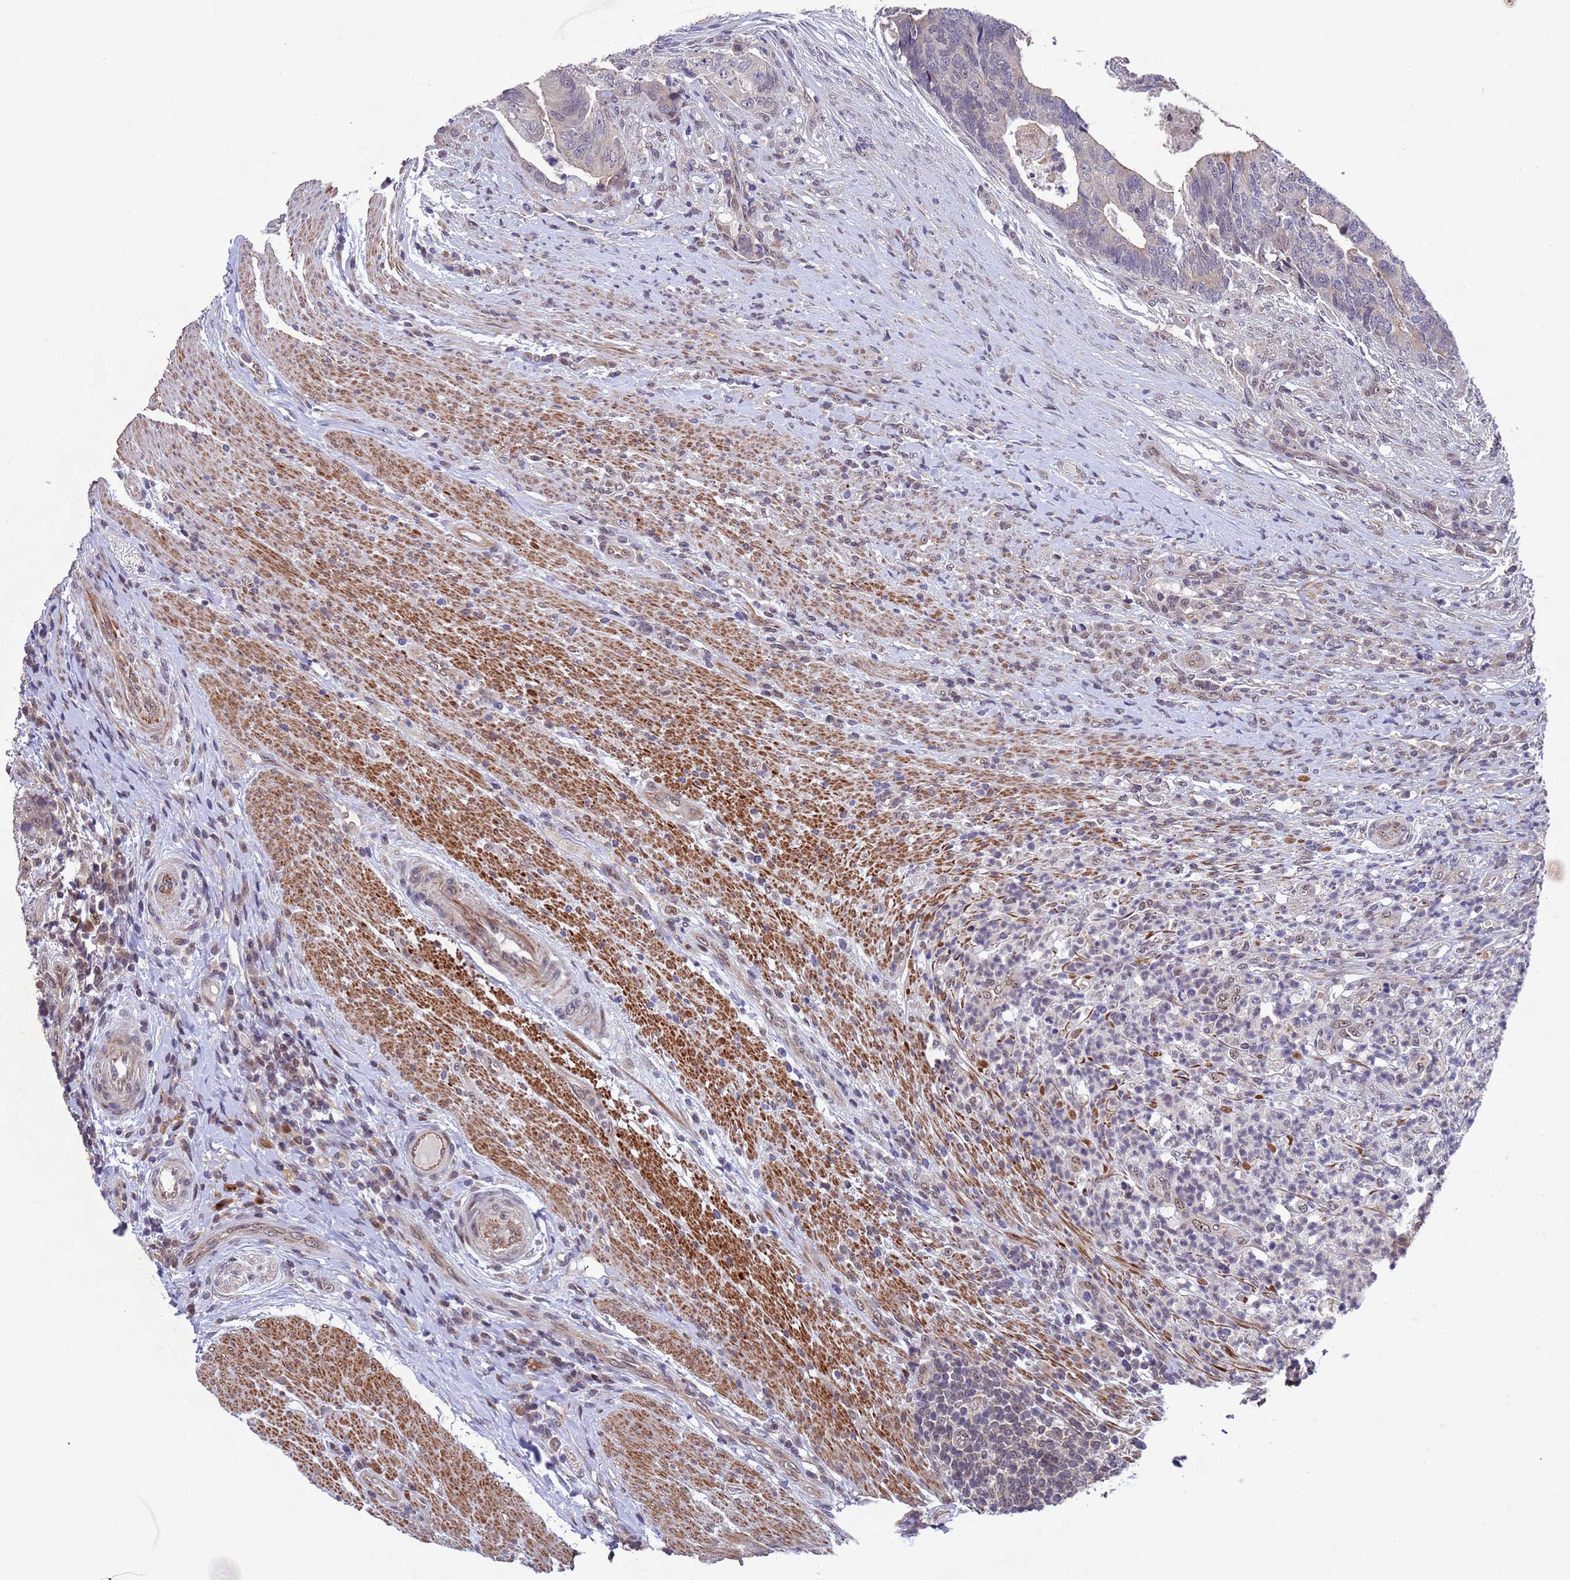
{"staining": {"intensity": "weak", "quantity": "<25%", "location": "cytoplasmic/membranous"}, "tissue": "colorectal cancer", "cell_type": "Tumor cells", "image_type": "cancer", "snomed": [{"axis": "morphology", "description": "Adenocarcinoma, NOS"}, {"axis": "topography", "description": "Colon"}], "caption": "There is no significant staining in tumor cells of colorectal cancer (adenocarcinoma).", "gene": "TBK1", "patient": {"sex": "female", "age": 67}}